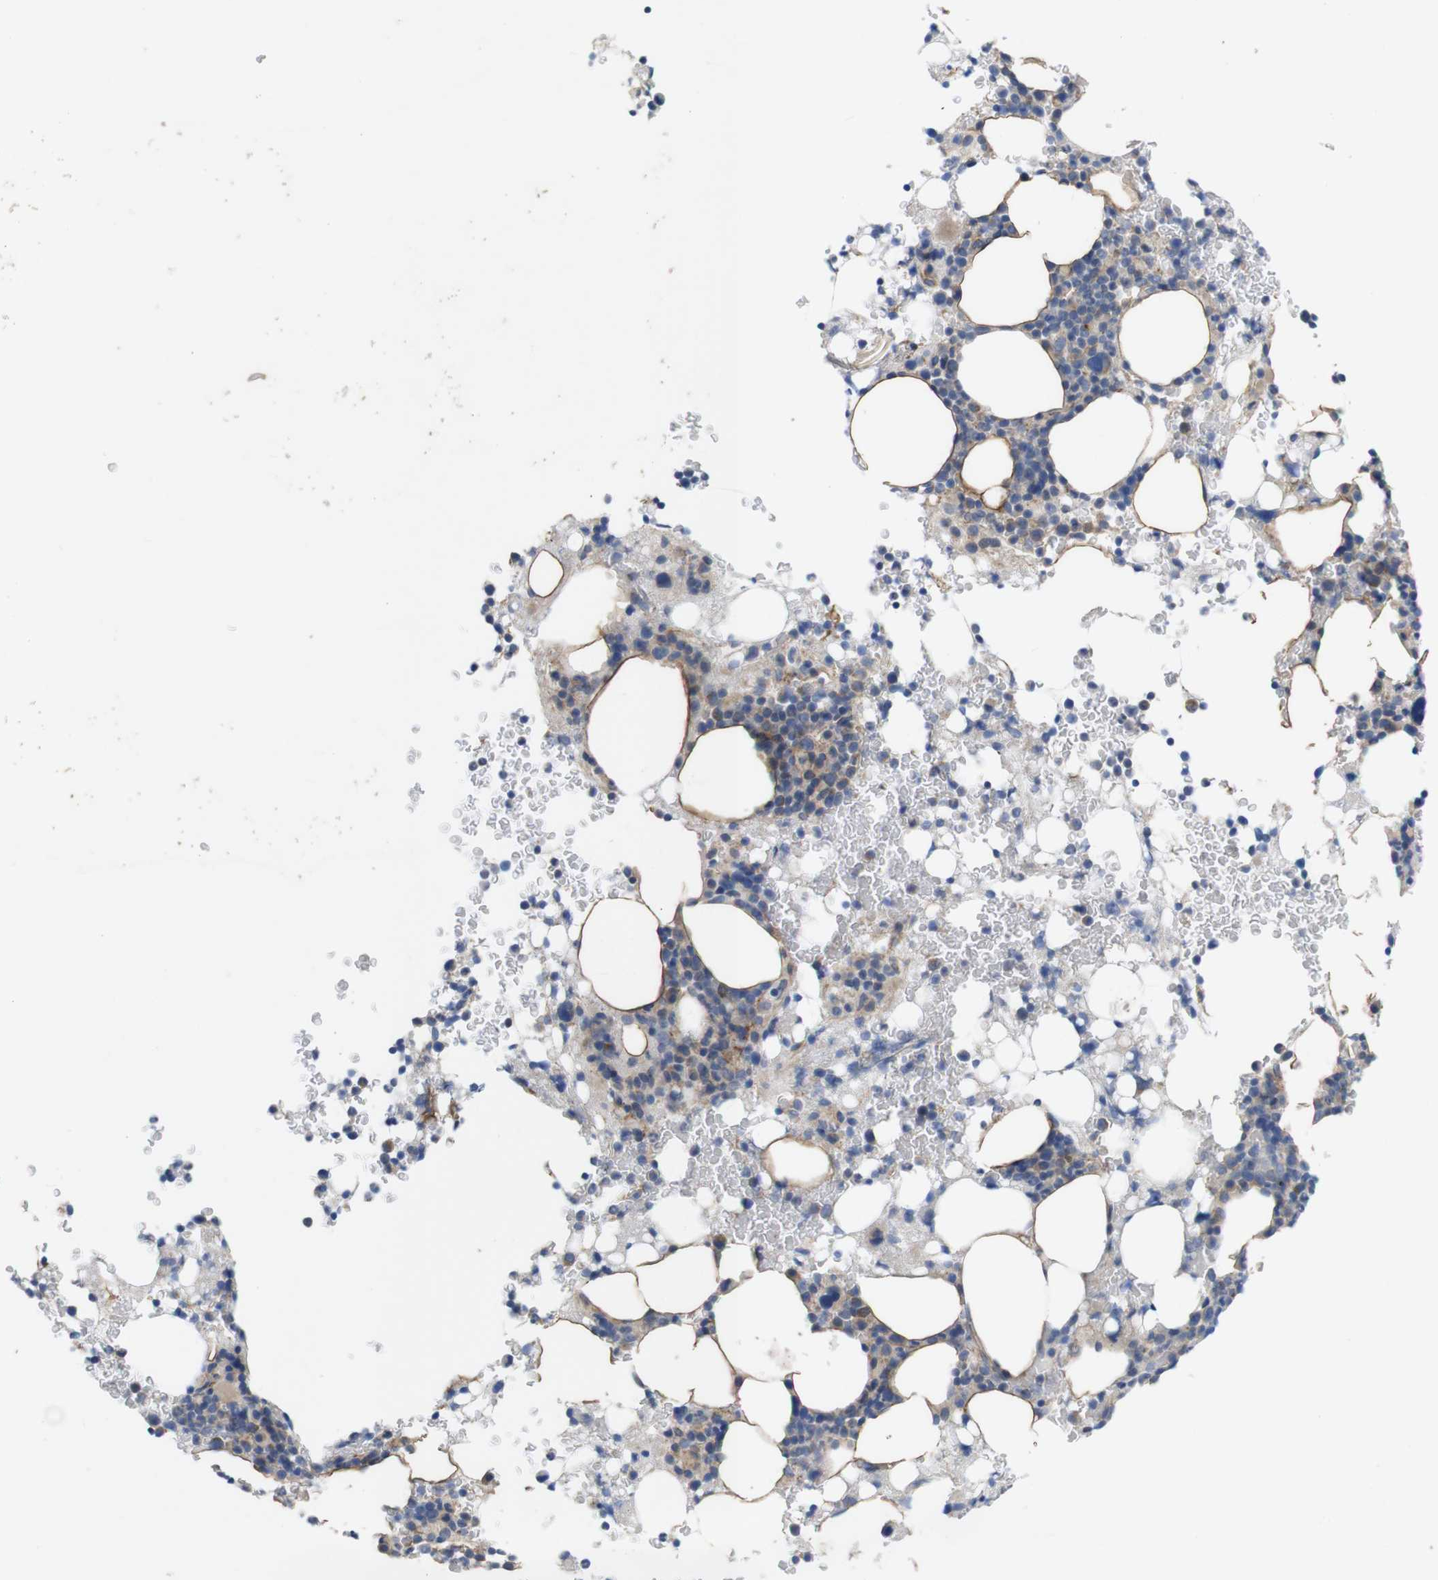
{"staining": {"intensity": "weak", "quantity": "25%-75%", "location": "cytoplasmic/membranous"}, "tissue": "bone marrow", "cell_type": "Hematopoietic cells", "image_type": "normal", "snomed": [{"axis": "morphology", "description": "Normal tissue, NOS"}, {"axis": "morphology", "description": "Inflammation, NOS"}, {"axis": "topography", "description": "Bone marrow"}], "caption": "The histopathology image displays staining of benign bone marrow, revealing weak cytoplasmic/membranous protein positivity (brown color) within hematopoietic cells. The staining was performed using DAB (3,3'-diaminobenzidine), with brown indicating positive protein expression. Nuclei are stained blue with hematoxylin.", "gene": "KIDINS220", "patient": {"sex": "female", "age": 84}}